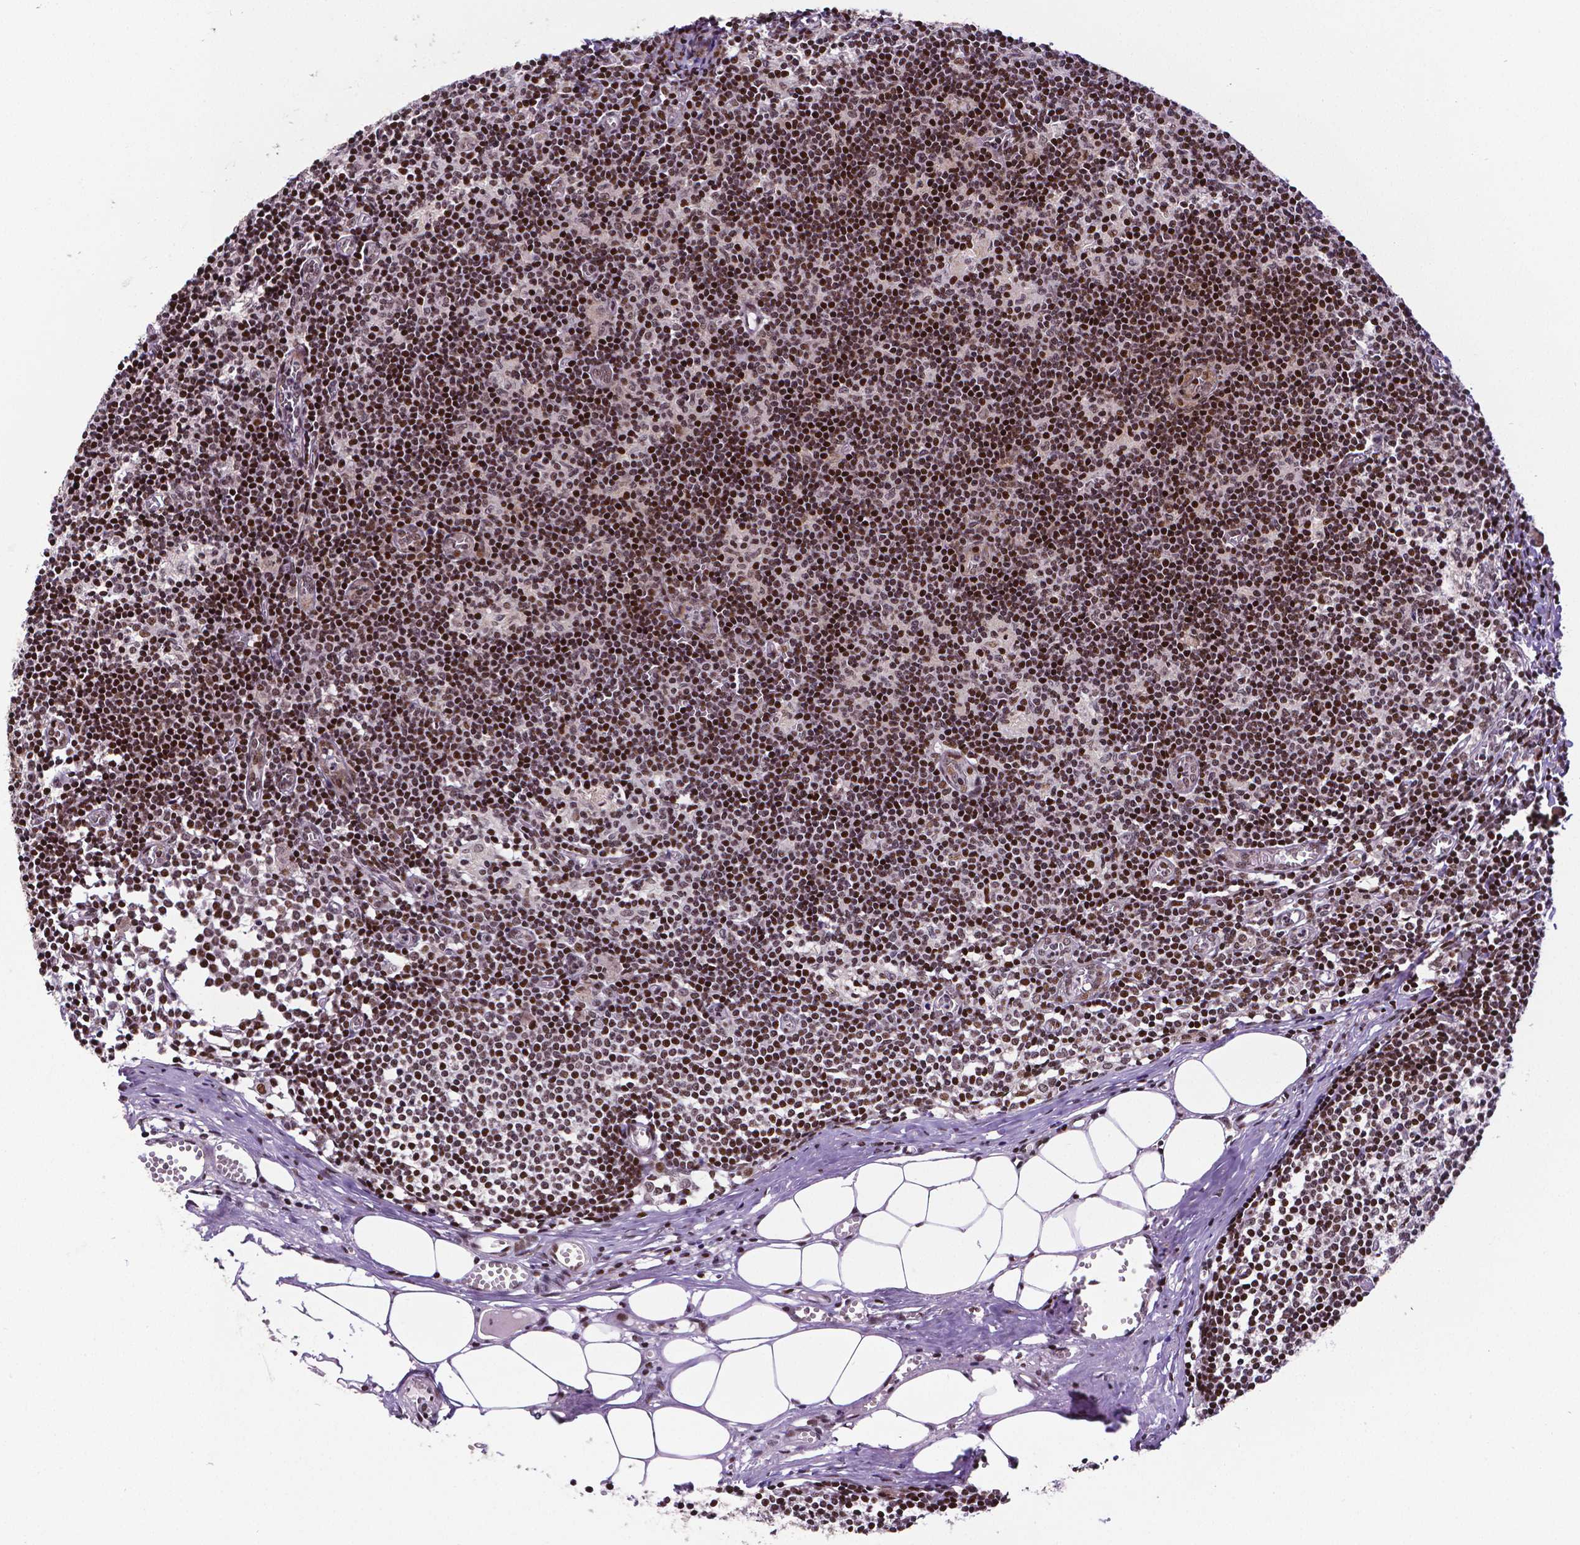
{"staining": {"intensity": "moderate", "quantity": ">75%", "location": "nuclear"}, "tissue": "lymph node", "cell_type": "Germinal center cells", "image_type": "normal", "snomed": [{"axis": "morphology", "description": "Normal tissue, NOS"}, {"axis": "topography", "description": "Lymph node"}], "caption": "A medium amount of moderate nuclear positivity is identified in approximately >75% of germinal center cells in unremarkable lymph node. (DAB = brown stain, brightfield microscopy at high magnification).", "gene": "CTCF", "patient": {"sex": "female", "age": 52}}